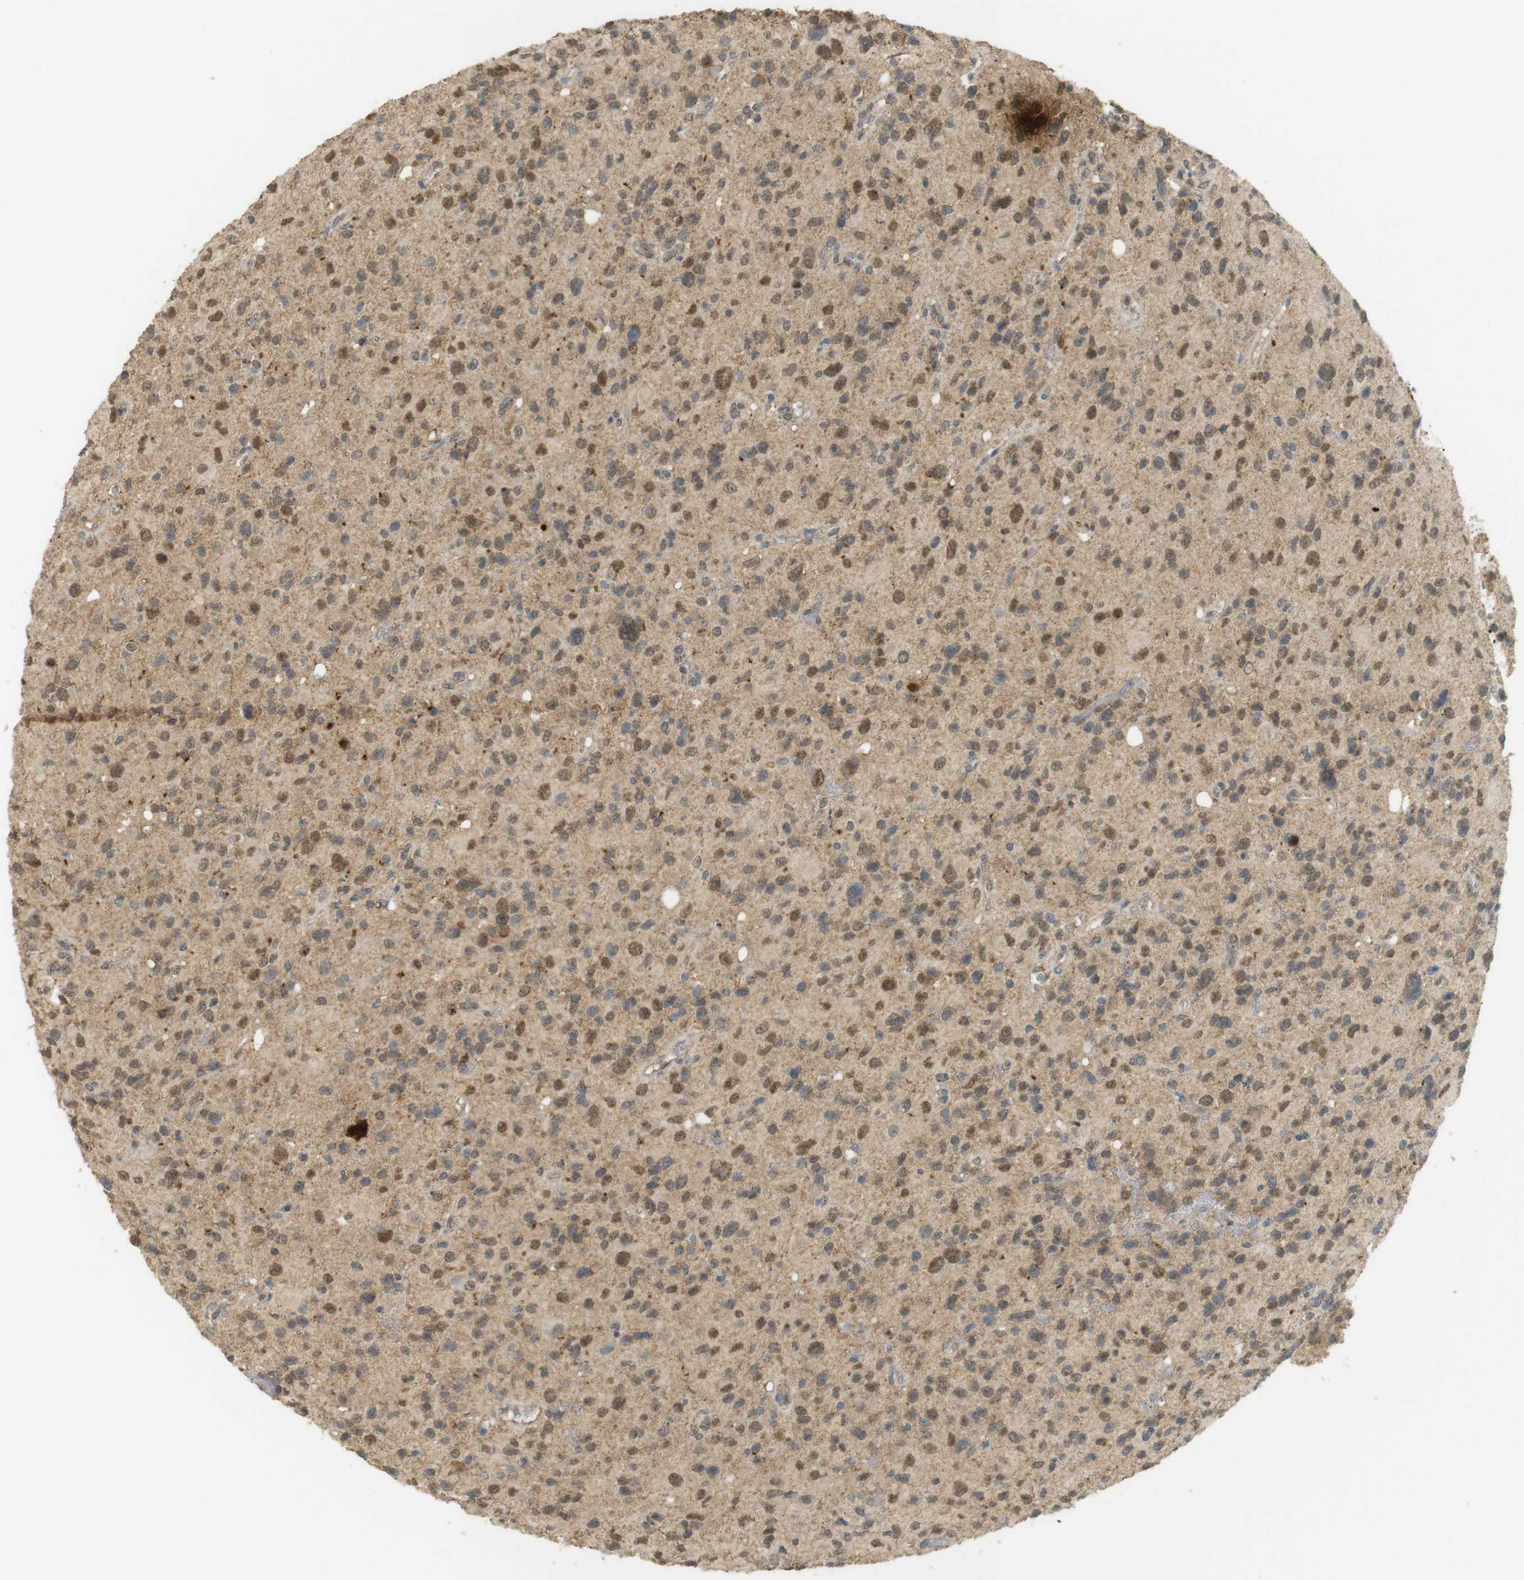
{"staining": {"intensity": "moderate", "quantity": "25%-75%", "location": "cytoplasmic/membranous,nuclear"}, "tissue": "glioma", "cell_type": "Tumor cells", "image_type": "cancer", "snomed": [{"axis": "morphology", "description": "Glioma, malignant, High grade"}, {"axis": "topography", "description": "Brain"}], "caption": "The image shows staining of glioma, revealing moderate cytoplasmic/membranous and nuclear protein expression (brown color) within tumor cells.", "gene": "TTK", "patient": {"sex": "male", "age": 48}}